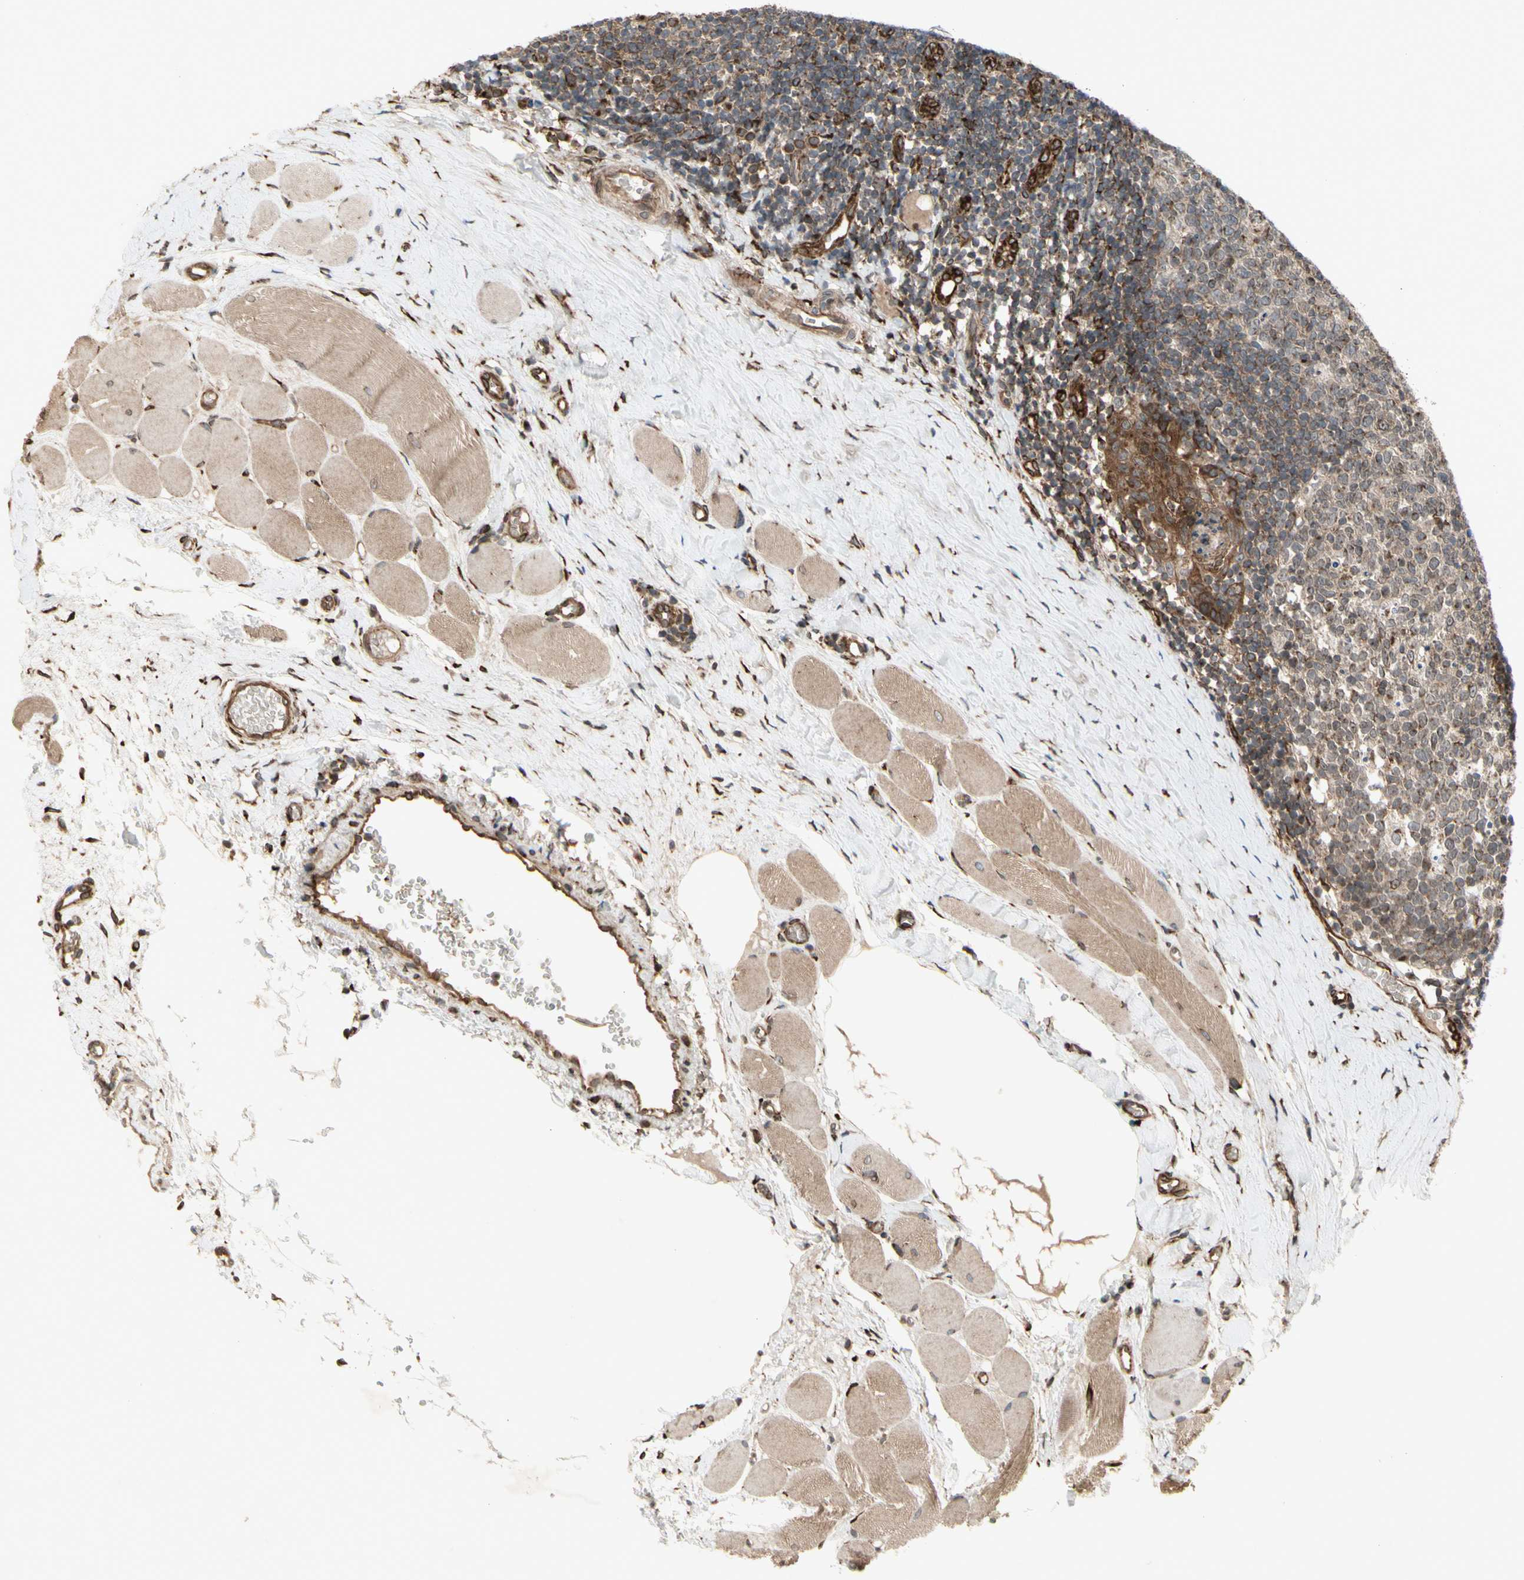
{"staining": {"intensity": "moderate", "quantity": ">75%", "location": "cytoplasmic/membranous"}, "tissue": "tonsil", "cell_type": "Germinal center cells", "image_type": "normal", "snomed": [{"axis": "morphology", "description": "Normal tissue, NOS"}, {"axis": "topography", "description": "Tonsil"}], "caption": "A micrograph showing moderate cytoplasmic/membranous staining in about >75% of germinal center cells in benign tonsil, as visualized by brown immunohistochemical staining.", "gene": "SLC39A9", "patient": {"sex": "female", "age": 19}}